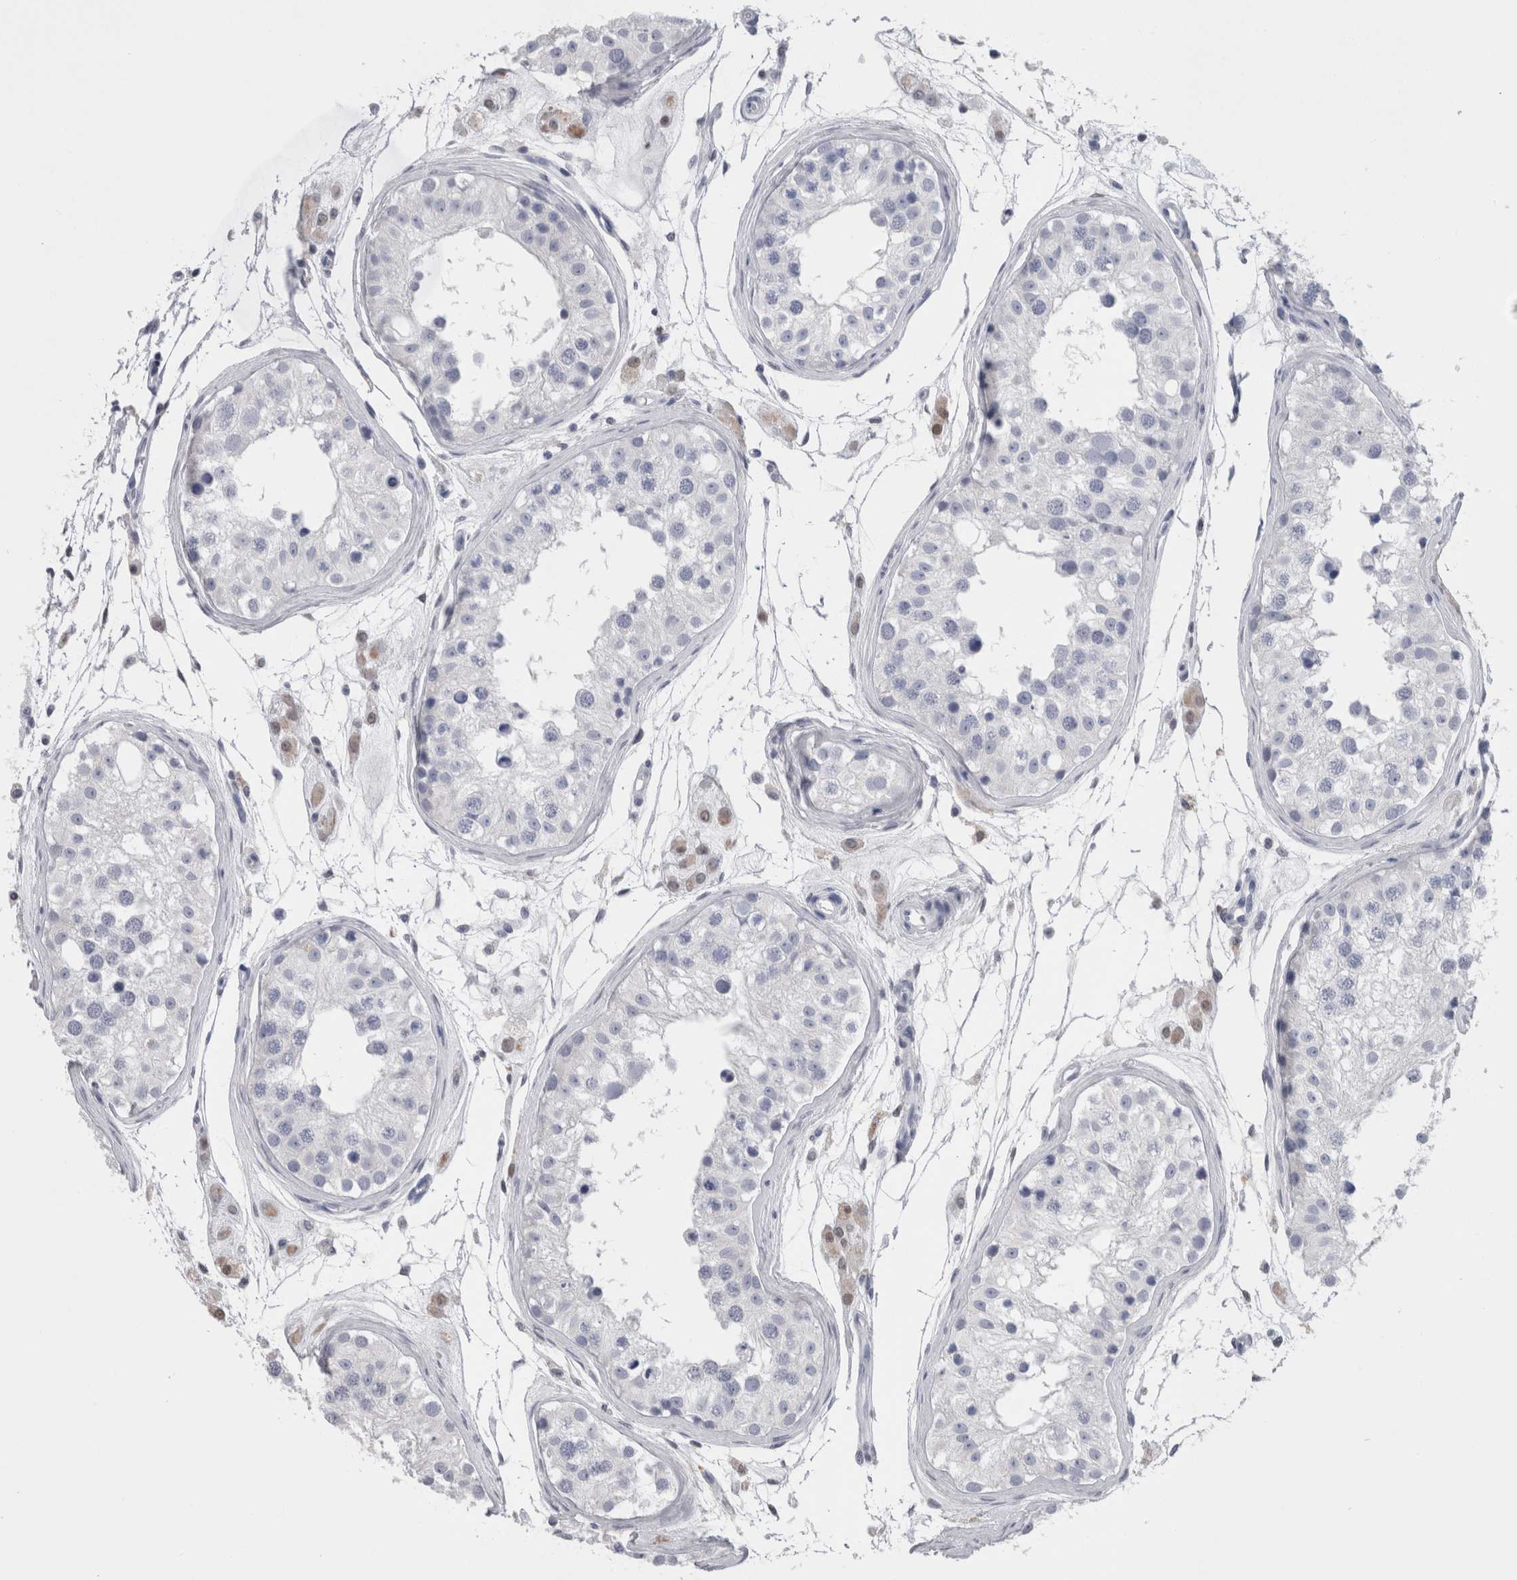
{"staining": {"intensity": "negative", "quantity": "none", "location": "none"}, "tissue": "testis", "cell_type": "Cells in seminiferous ducts", "image_type": "normal", "snomed": [{"axis": "morphology", "description": "Normal tissue, NOS"}, {"axis": "morphology", "description": "Adenocarcinoma, metastatic, NOS"}, {"axis": "topography", "description": "Testis"}], "caption": "This is a histopathology image of immunohistochemistry staining of normal testis, which shows no expression in cells in seminiferous ducts.", "gene": "CA8", "patient": {"sex": "male", "age": 26}}